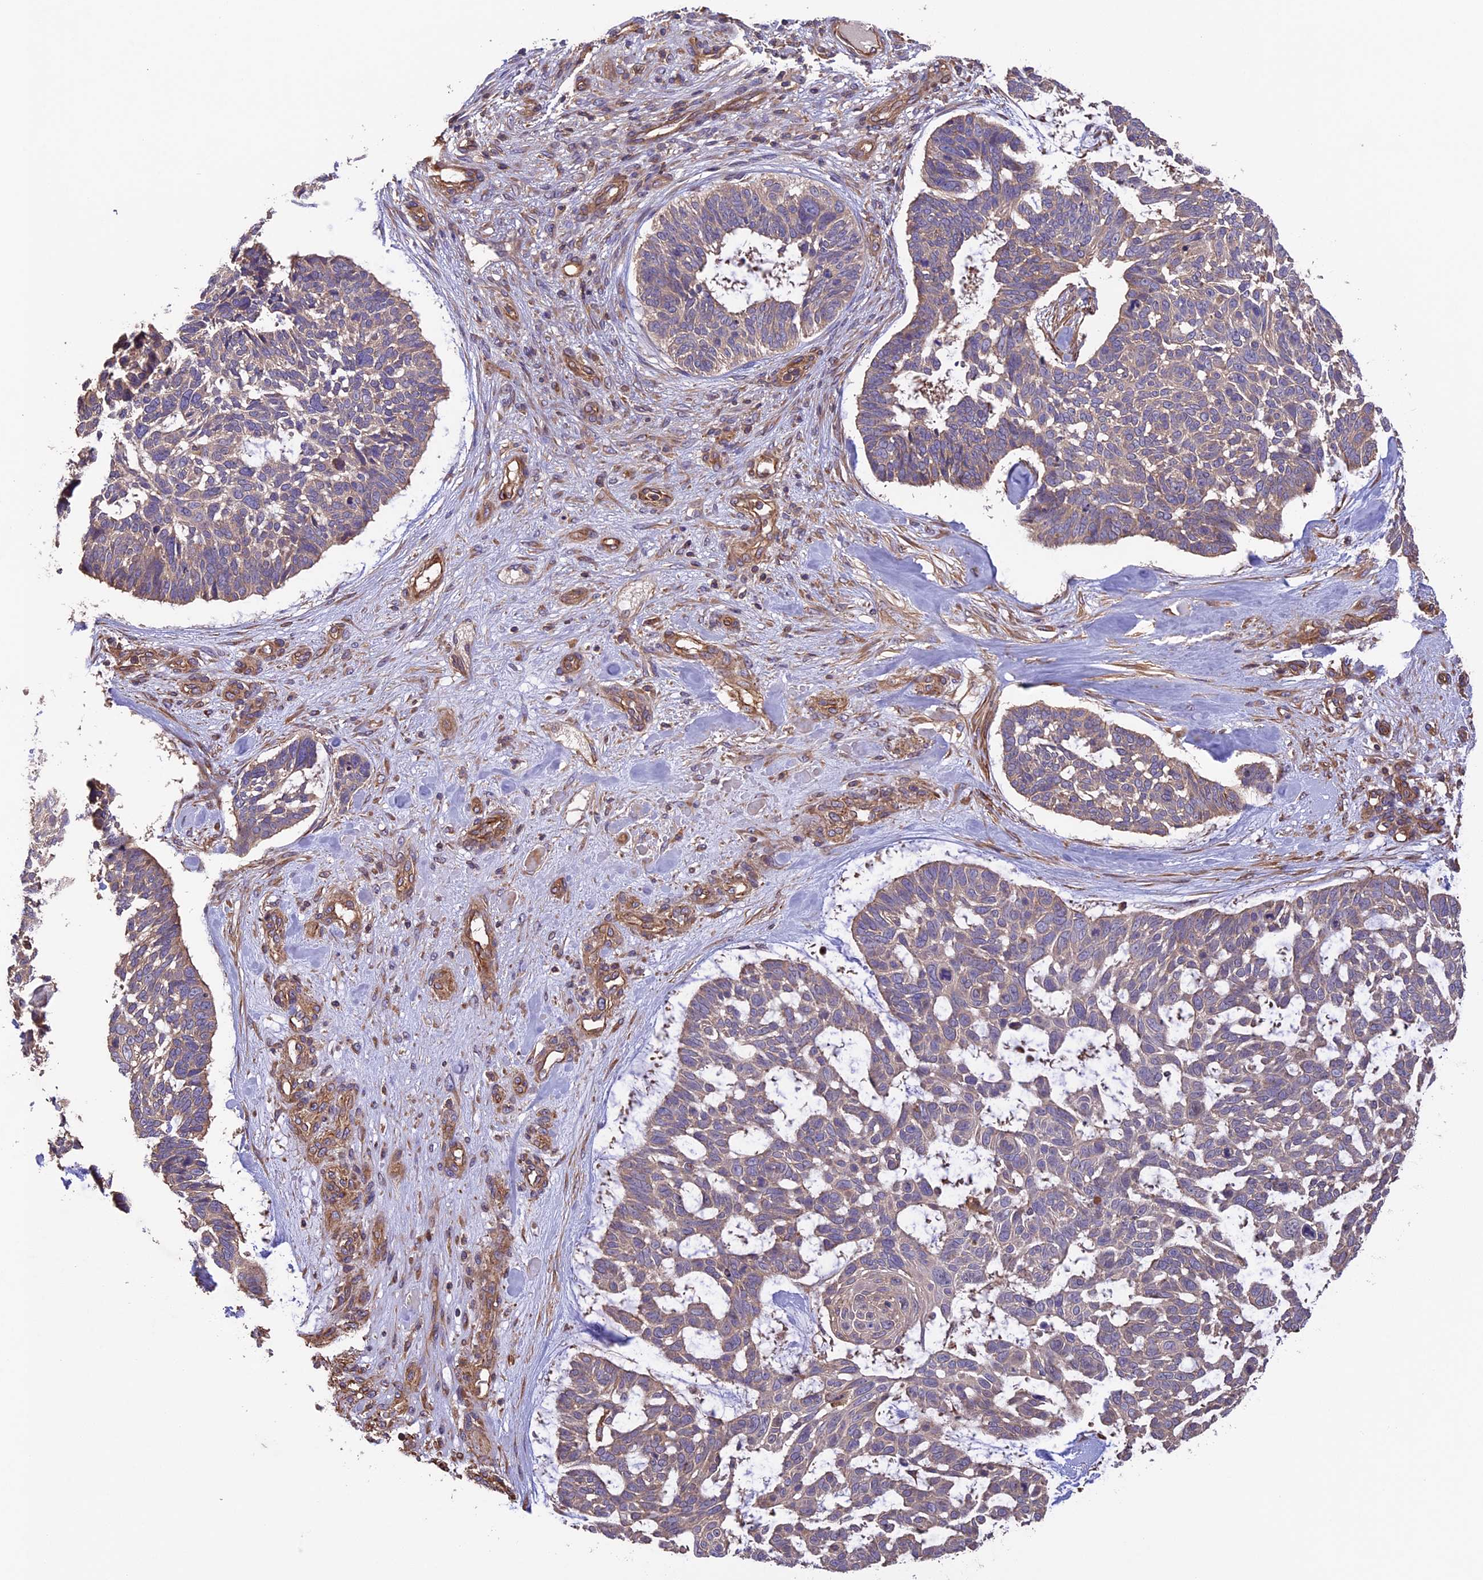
{"staining": {"intensity": "weak", "quantity": "<25%", "location": "cytoplasmic/membranous"}, "tissue": "skin cancer", "cell_type": "Tumor cells", "image_type": "cancer", "snomed": [{"axis": "morphology", "description": "Basal cell carcinoma"}, {"axis": "topography", "description": "Skin"}], "caption": "Immunohistochemistry of human skin basal cell carcinoma reveals no staining in tumor cells. (Stains: DAB (3,3'-diaminobenzidine) immunohistochemistry (IHC) with hematoxylin counter stain, Microscopy: brightfield microscopy at high magnification).", "gene": "GAS8", "patient": {"sex": "male", "age": 88}}